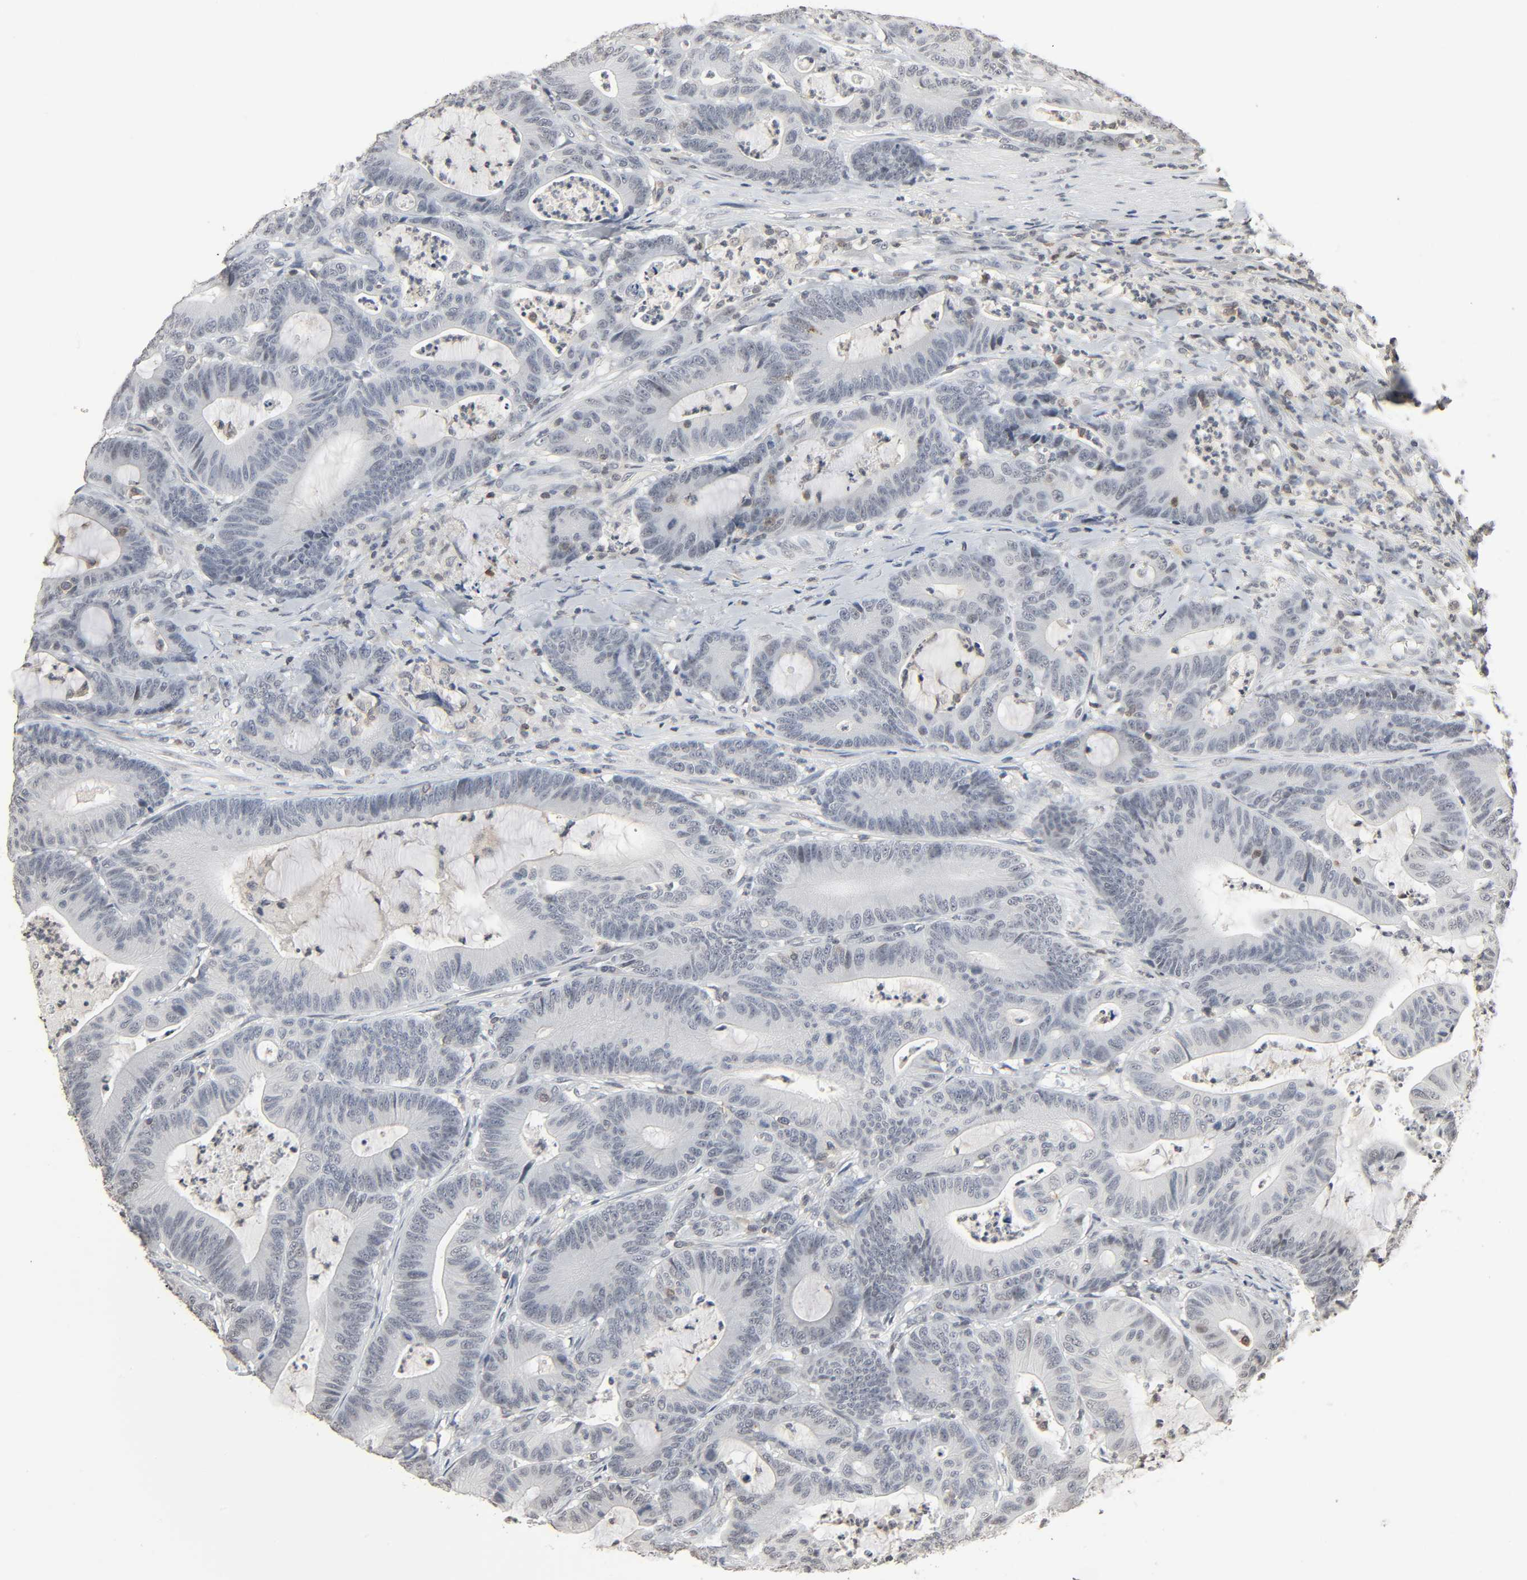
{"staining": {"intensity": "negative", "quantity": "none", "location": "none"}, "tissue": "colorectal cancer", "cell_type": "Tumor cells", "image_type": "cancer", "snomed": [{"axis": "morphology", "description": "Adenocarcinoma, NOS"}, {"axis": "topography", "description": "Colon"}], "caption": "Tumor cells are negative for brown protein staining in colorectal cancer (adenocarcinoma).", "gene": "STK4", "patient": {"sex": "female", "age": 84}}